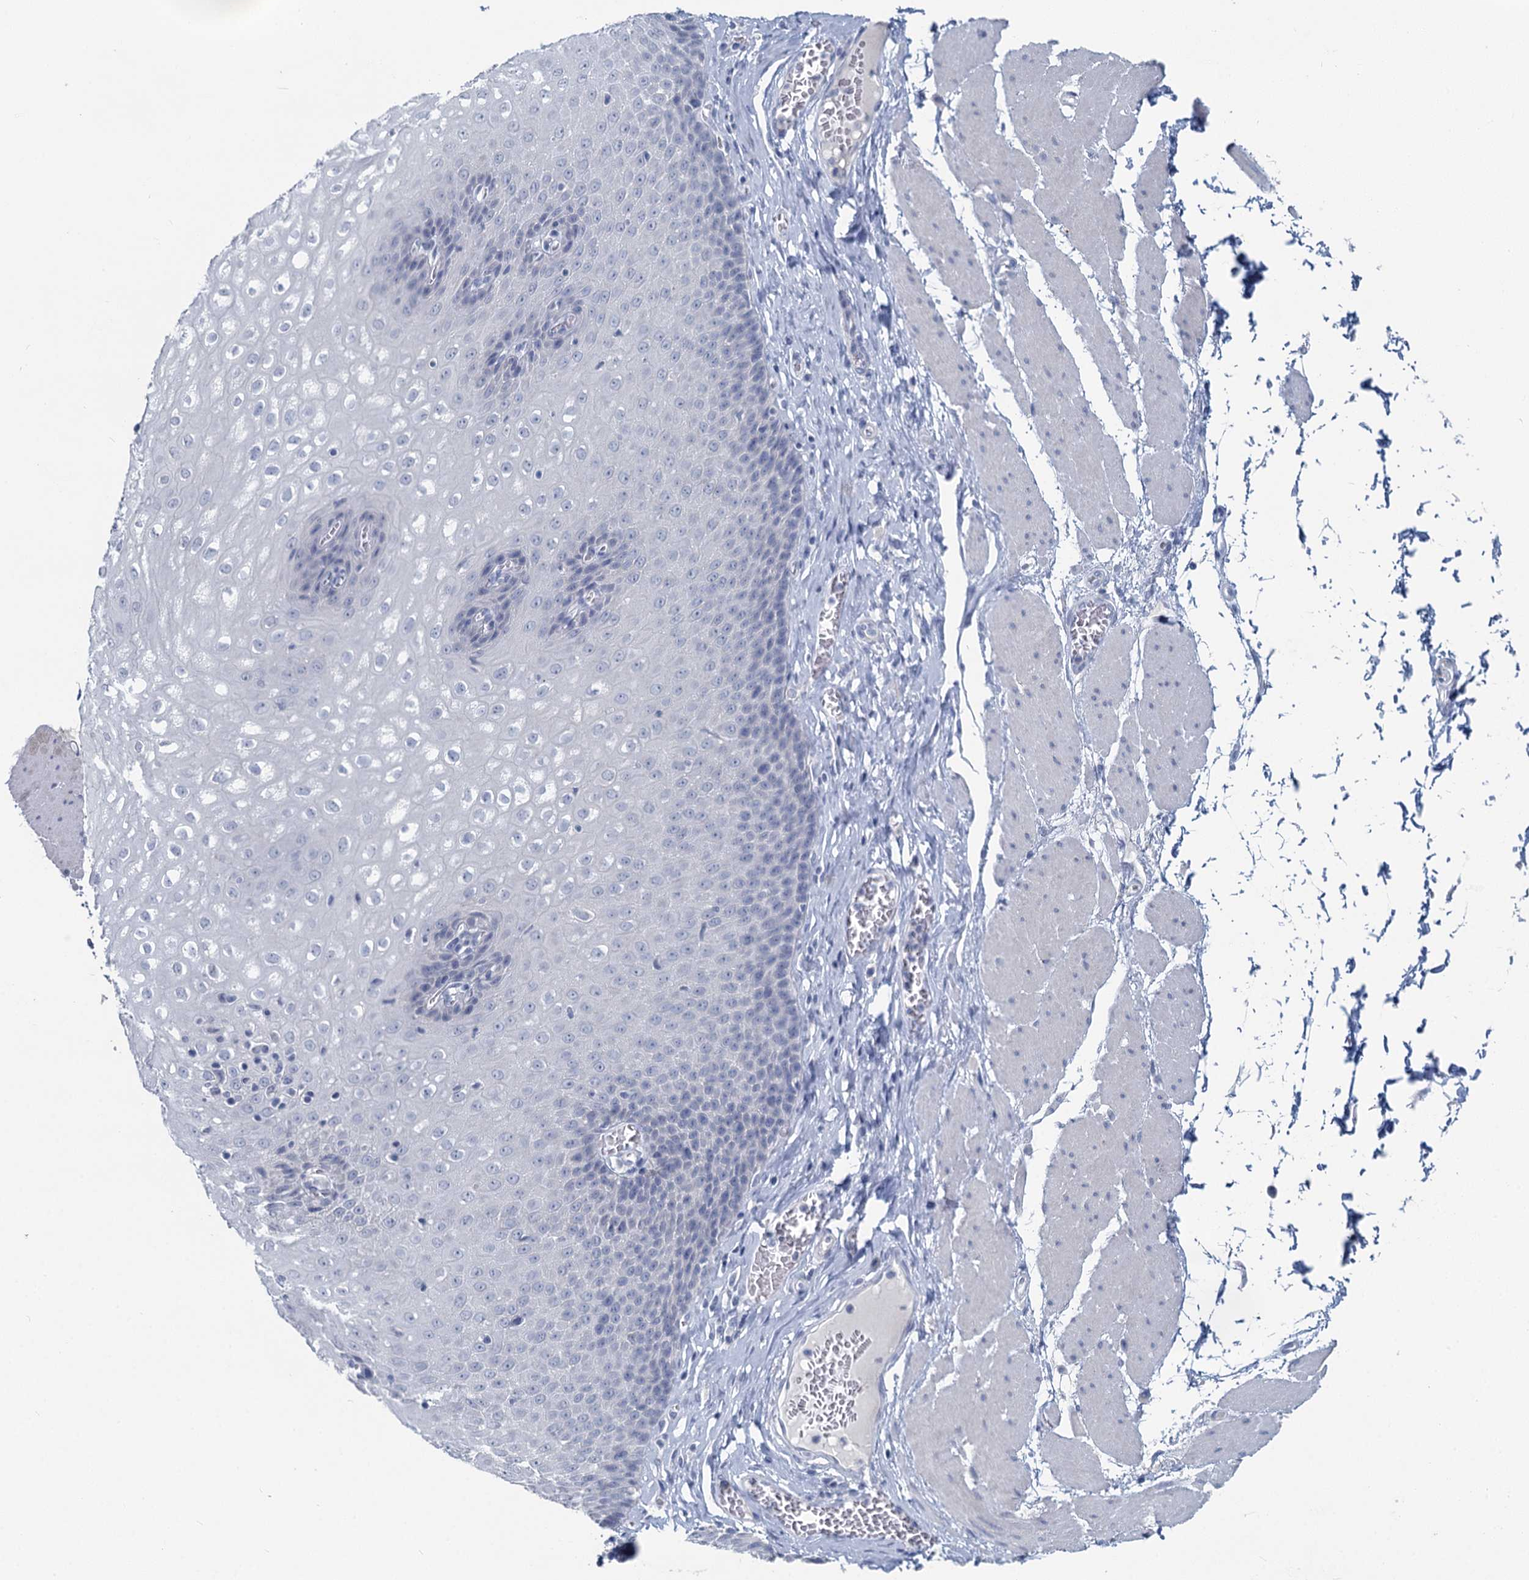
{"staining": {"intensity": "negative", "quantity": "none", "location": "none"}, "tissue": "esophagus", "cell_type": "Squamous epithelial cells", "image_type": "normal", "snomed": [{"axis": "morphology", "description": "Normal tissue, NOS"}, {"axis": "topography", "description": "Esophagus"}], "caption": "A micrograph of human esophagus is negative for staining in squamous epithelial cells. (DAB (3,3'-diaminobenzidine) immunohistochemistry, high magnification).", "gene": "CHGA", "patient": {"sex": "male", "age": 60}}